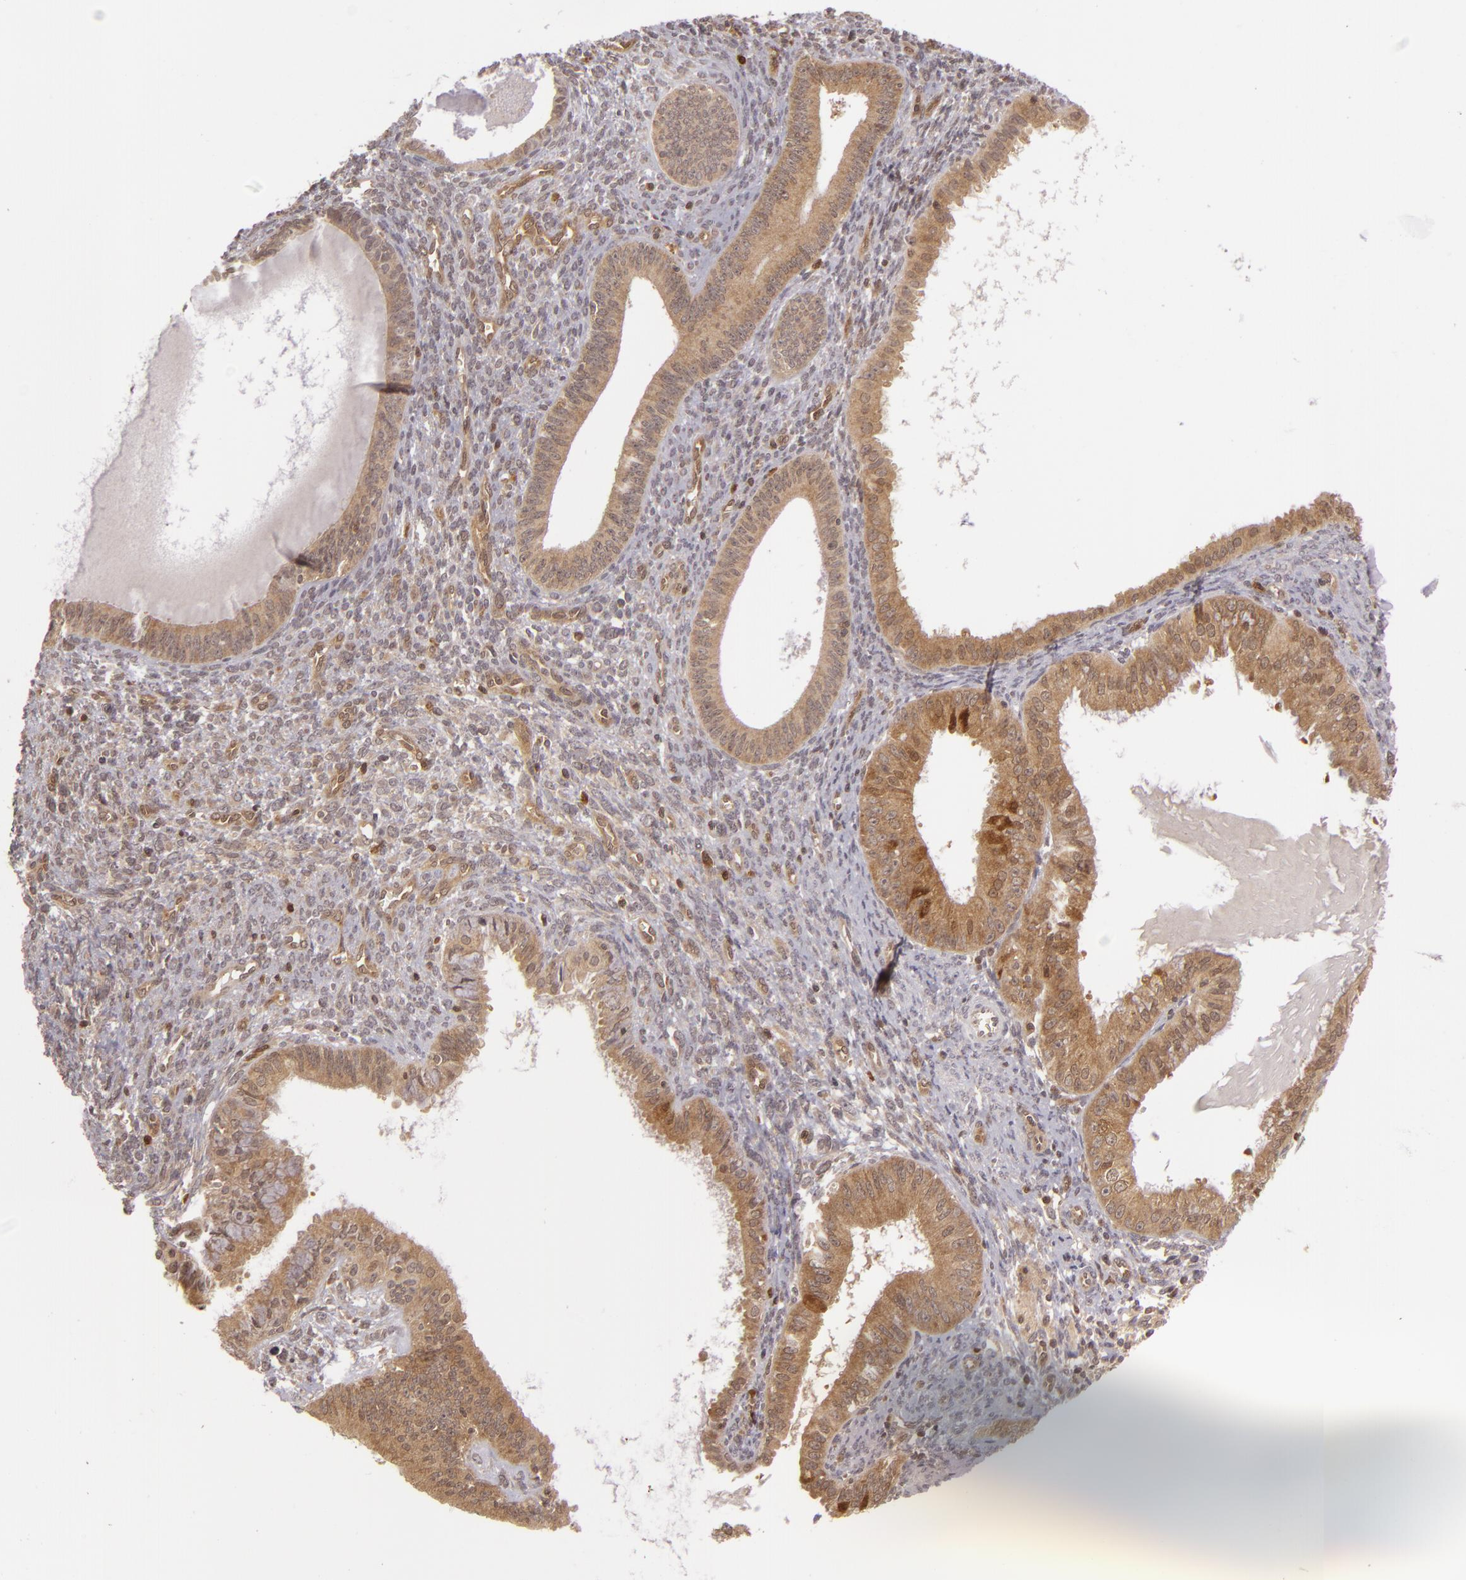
{"staining": {"intensity": "moderate", "quantity": ">75%", "location": "cytoplasmic/membranous"}, "tissue": "endometrial cancer", "cell_type": "Tumor cells", "image_type": "cancer", "snomed": [{"axis": "morphology", "description": "Adenocarcinoma, NOS"}, {"axis": "topography", "description": "Endometrium"}], "caption": "An immunohistochemistry image of tumor tissue is shown. Protein staining in brown highlights moderate cytoplasmic/membranous positivity in endometrial cancer (adenocarcinoma) within tumor cells. The staining was performed using DAB (3,3'-diaminobenzidine), with brown indicating positive protein expression. Nuclei are stained blue with hematoxylin.", "gene": "ZBTB33", "patient": {"sex": "female", "age": 76}}